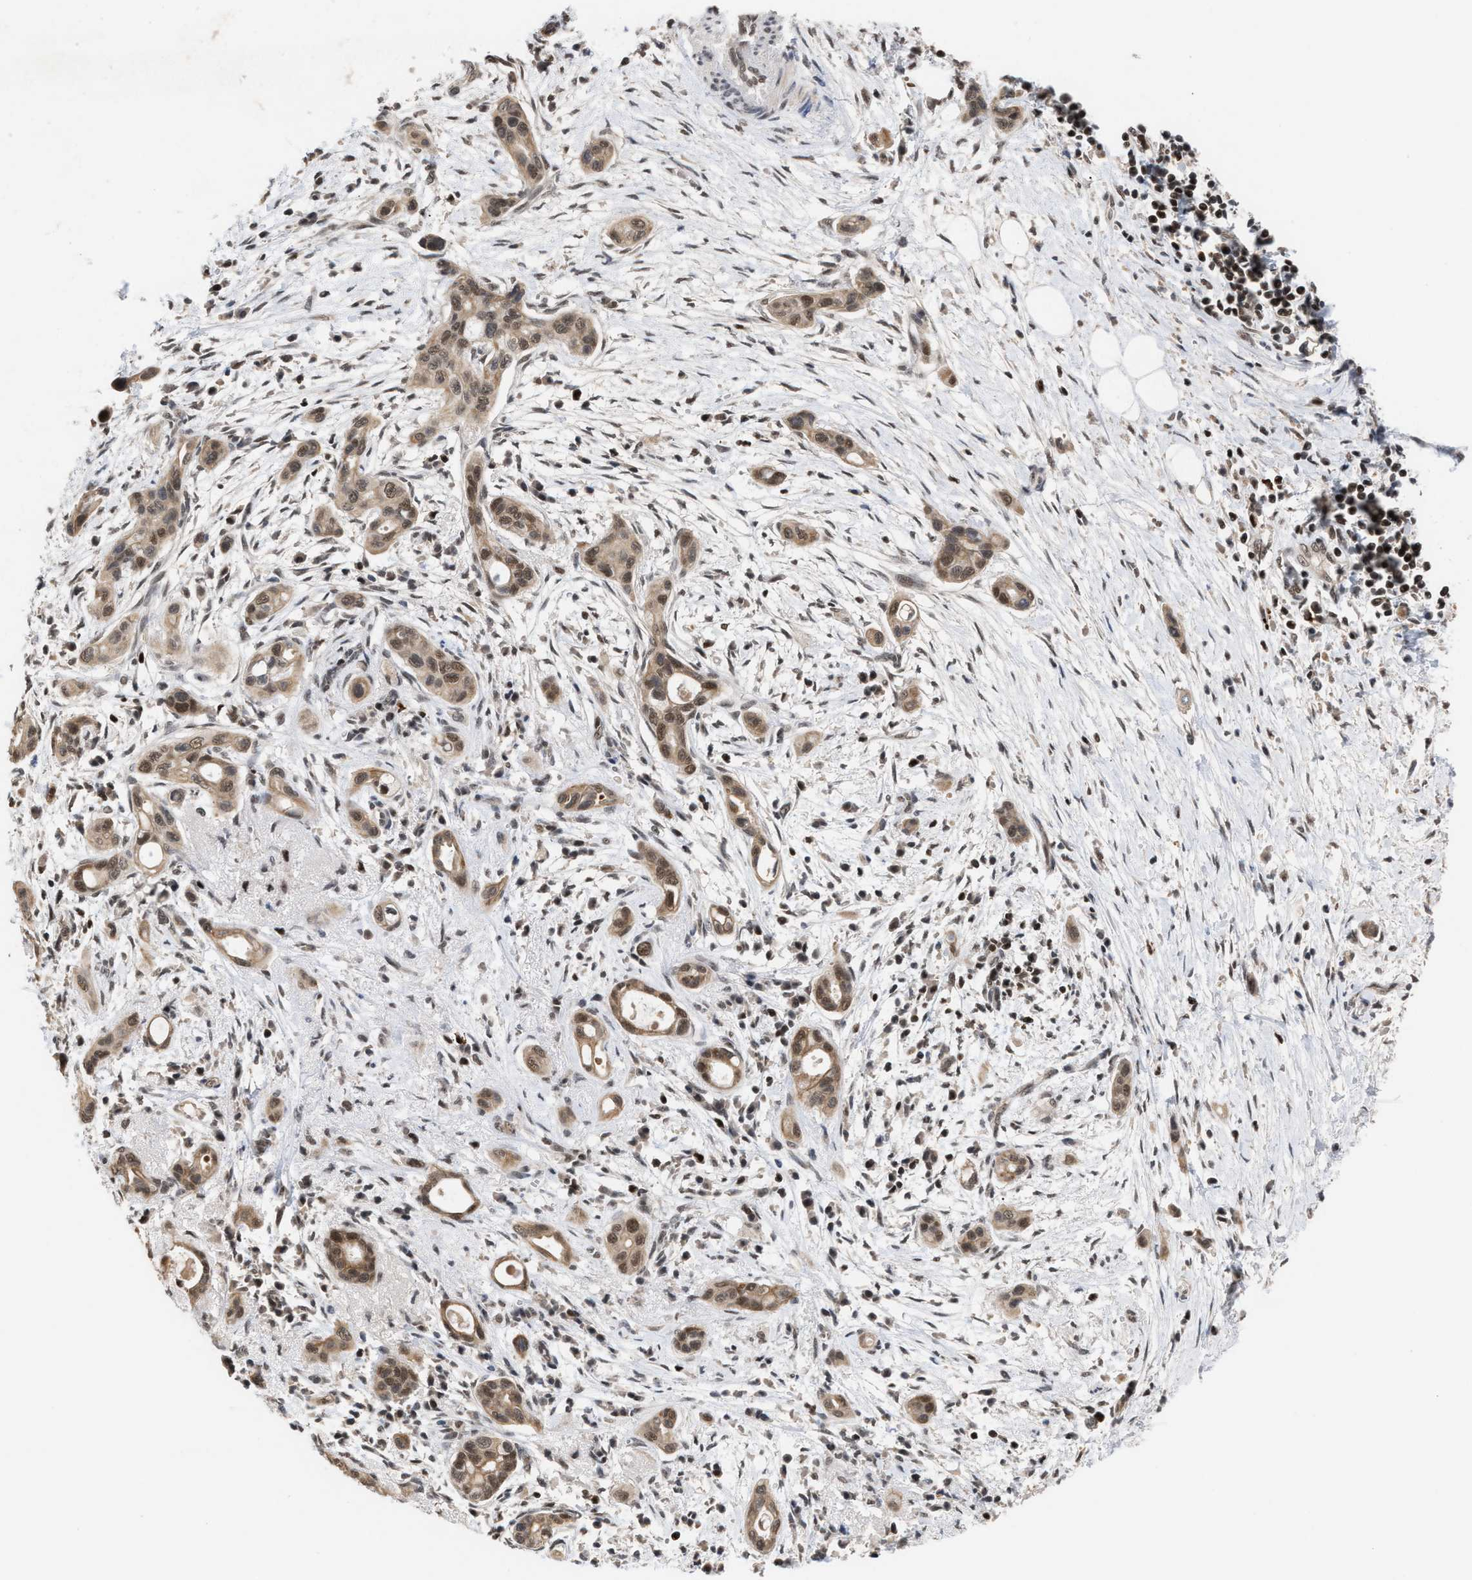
{"staining": {"intensity": "weak", "quantity": ">75%", "location": "cytoplasmic/membranous,nuclear"}, "tissue": "pancreatic cancer", "cell_type": "Tumor cells", "image_type": "cancer", "snomed": [{"axis": "morphology", "description": "Adenocarcinoma, NOS"}, {"axis": "topography", "description": "Pancreas"}], "caption": "About >75% of tumor cells in human adenocarcinoma (pancreatic) display weak cytoplasmic/membranous and nuclear protein expression as visualized by brown immunohistochemical staining.", "gene": "C9orf78", "patient": {"sex": "male", "age": 59}}